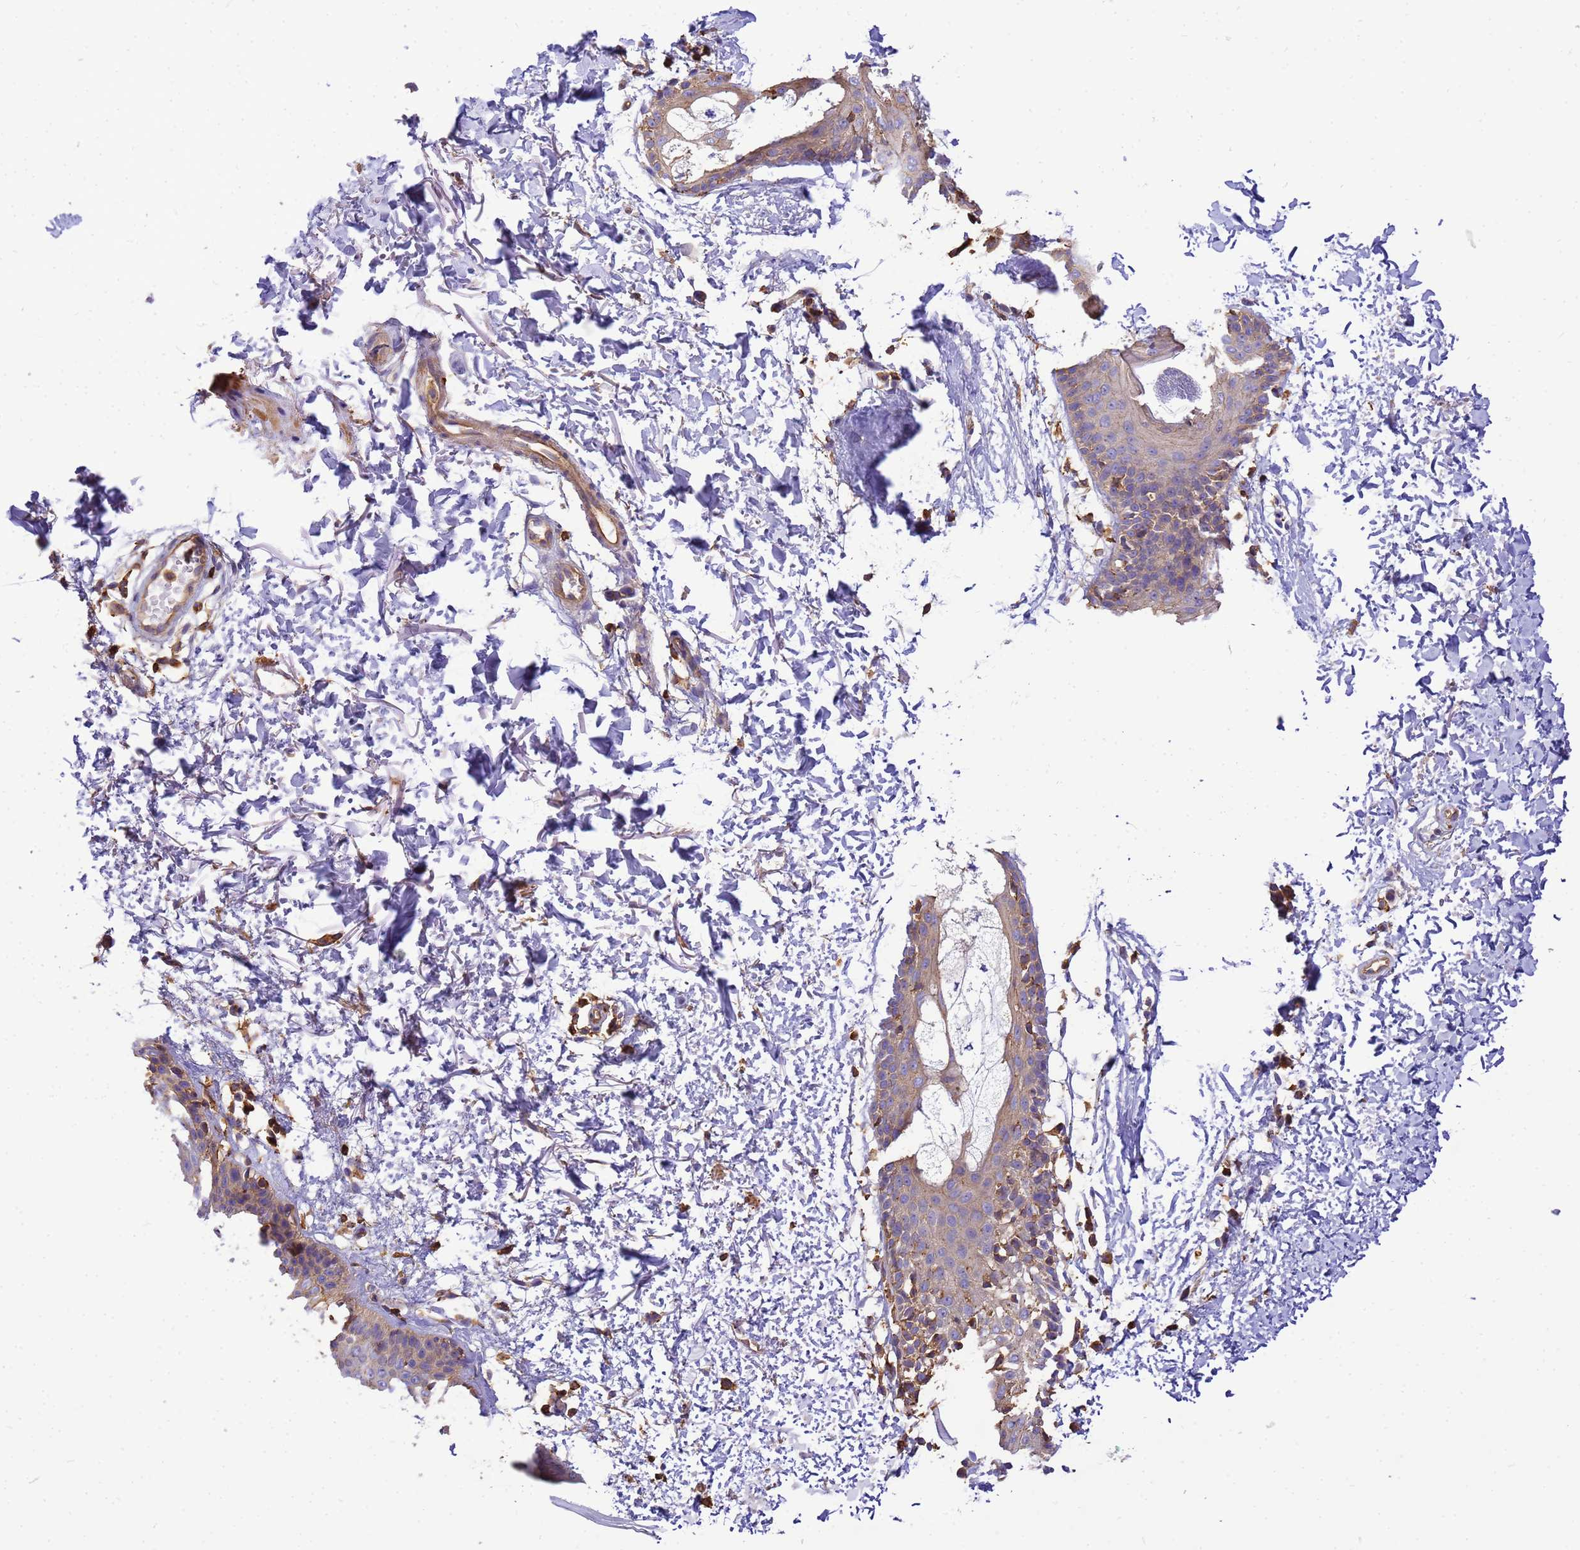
{"staining": {"intensity": "negative", "quantity": "none", "location": "none"}, "tissue": "skin", "cell_type": "Fibroblasts", "image_type": "normal", "snomed": [{"axis": "morphology", "description": "Normal tissue, NOS"}, {"axis": "topography", "description": "Skin"}], "caption": "Immunohistochemistry of unremarkable skin reveals no expression in fibroblasts. (DAB IHC with hematoxylin counter stain).", "gene": "WDR64", "patient": {"sex": "male", "age": 66}}